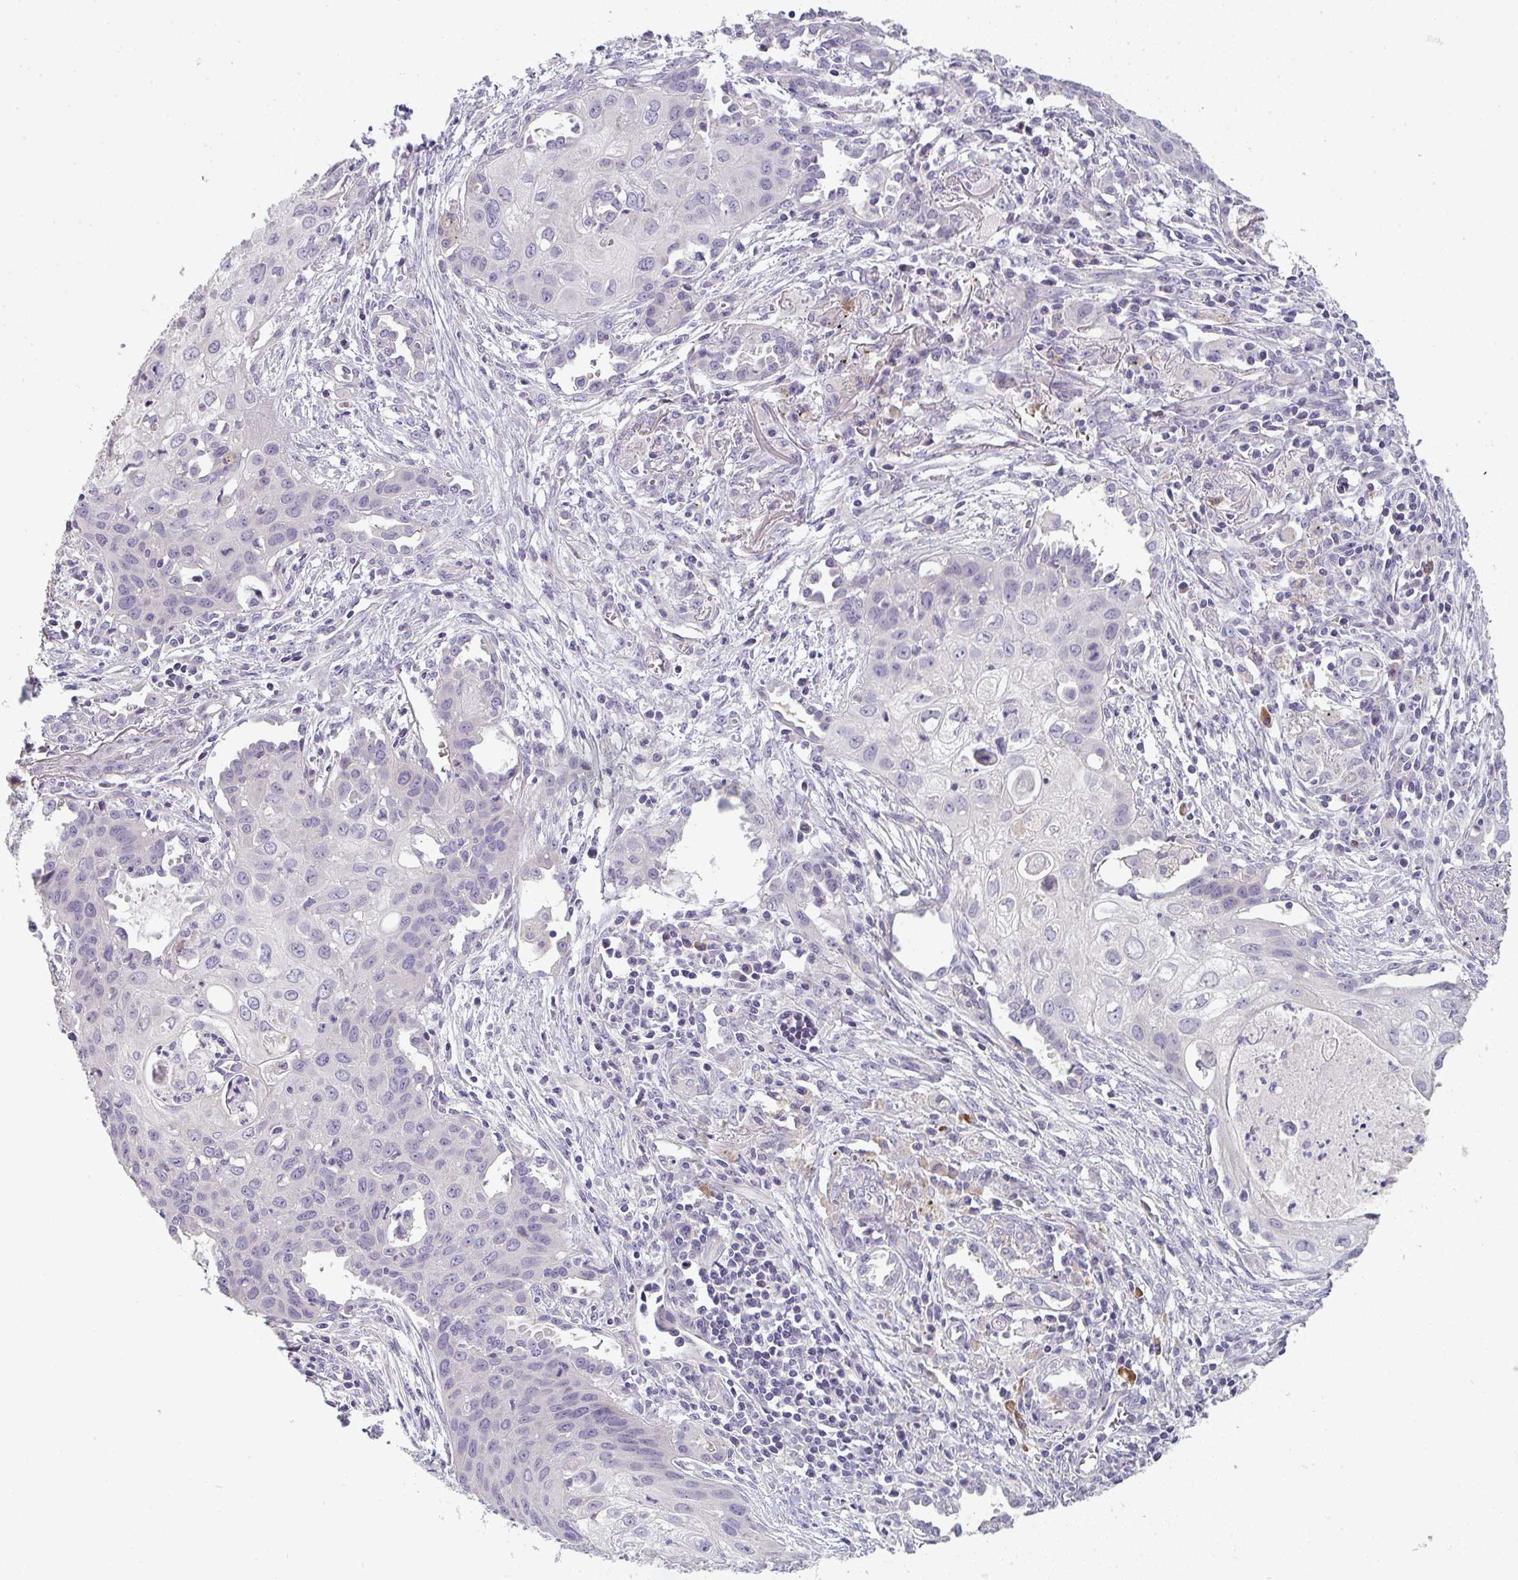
{"staining": {"intensity": "negative", "quantity": "none", "location": "none"}, "tissue": "lung cancer", "cell_type": "Tumor cells", "image_type": "cancer", "snomed": [{"axis": "morphology", "description": "Squamous cell carcinoma, NOS"}, {"axis": "topography", "description": "Lung"}], "caption": "Immunohistochemical staining of squamous cell carcinoma (lung) exhibits no significant positivity in tumor cells.", "gene": "TNFRSF10A", "patient": {"sex": "male", "age": 71}}